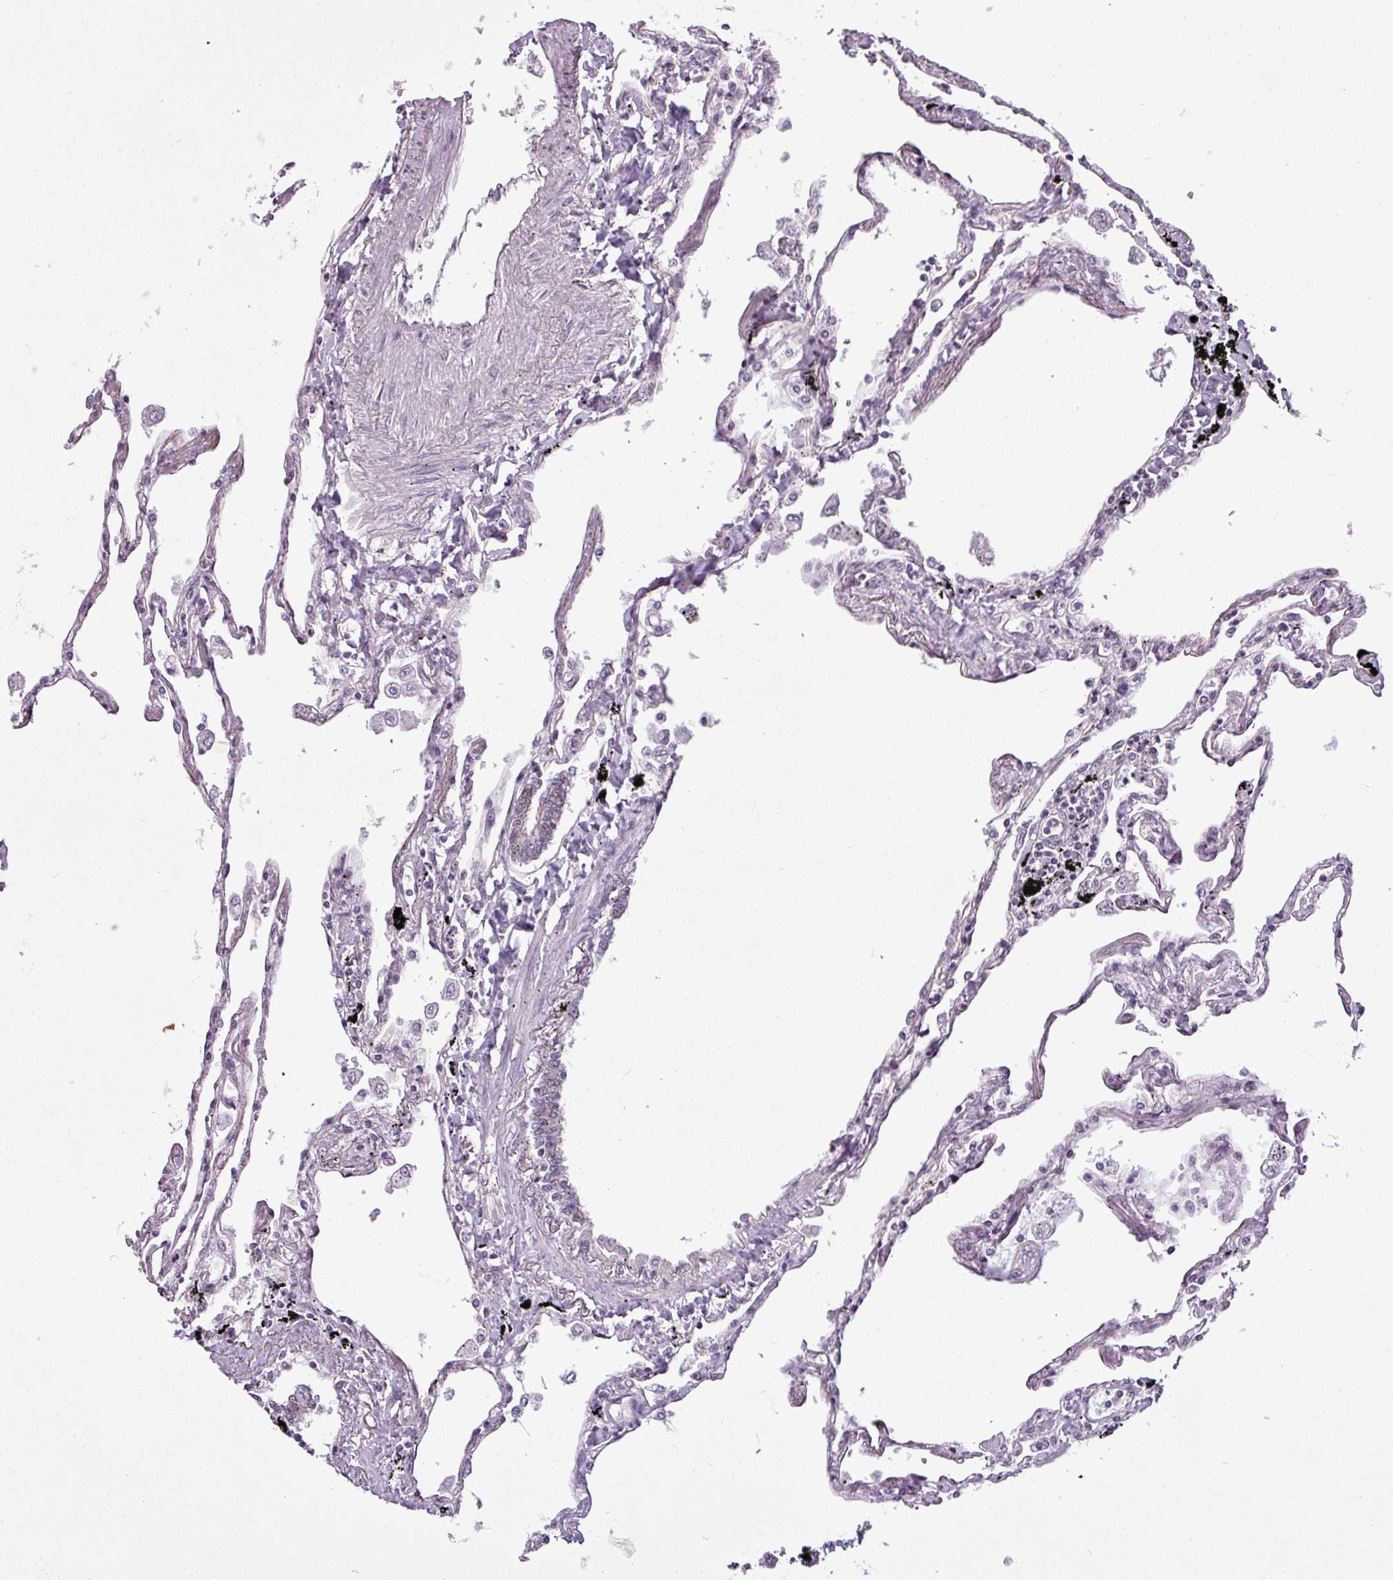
{"staining": {"intensity": "weak", "quantity": "25%-75%", "location": "nuclear"}, "tissue": "lung", "cell_type": "Alveolar cells", "image_type": "normal", "snomed": [{"axis": "morphology", "description": "Normal tissue, NOS"}, {"axis": "topography", "description": "Lung"}], "caption": "Protein expression analysis of normal human lung reveals weak nuclear positivity in approximately 25%-75% of alveolar cells.", "gene": "GPT2", "patient": {"sex": "female", "age": 67}}